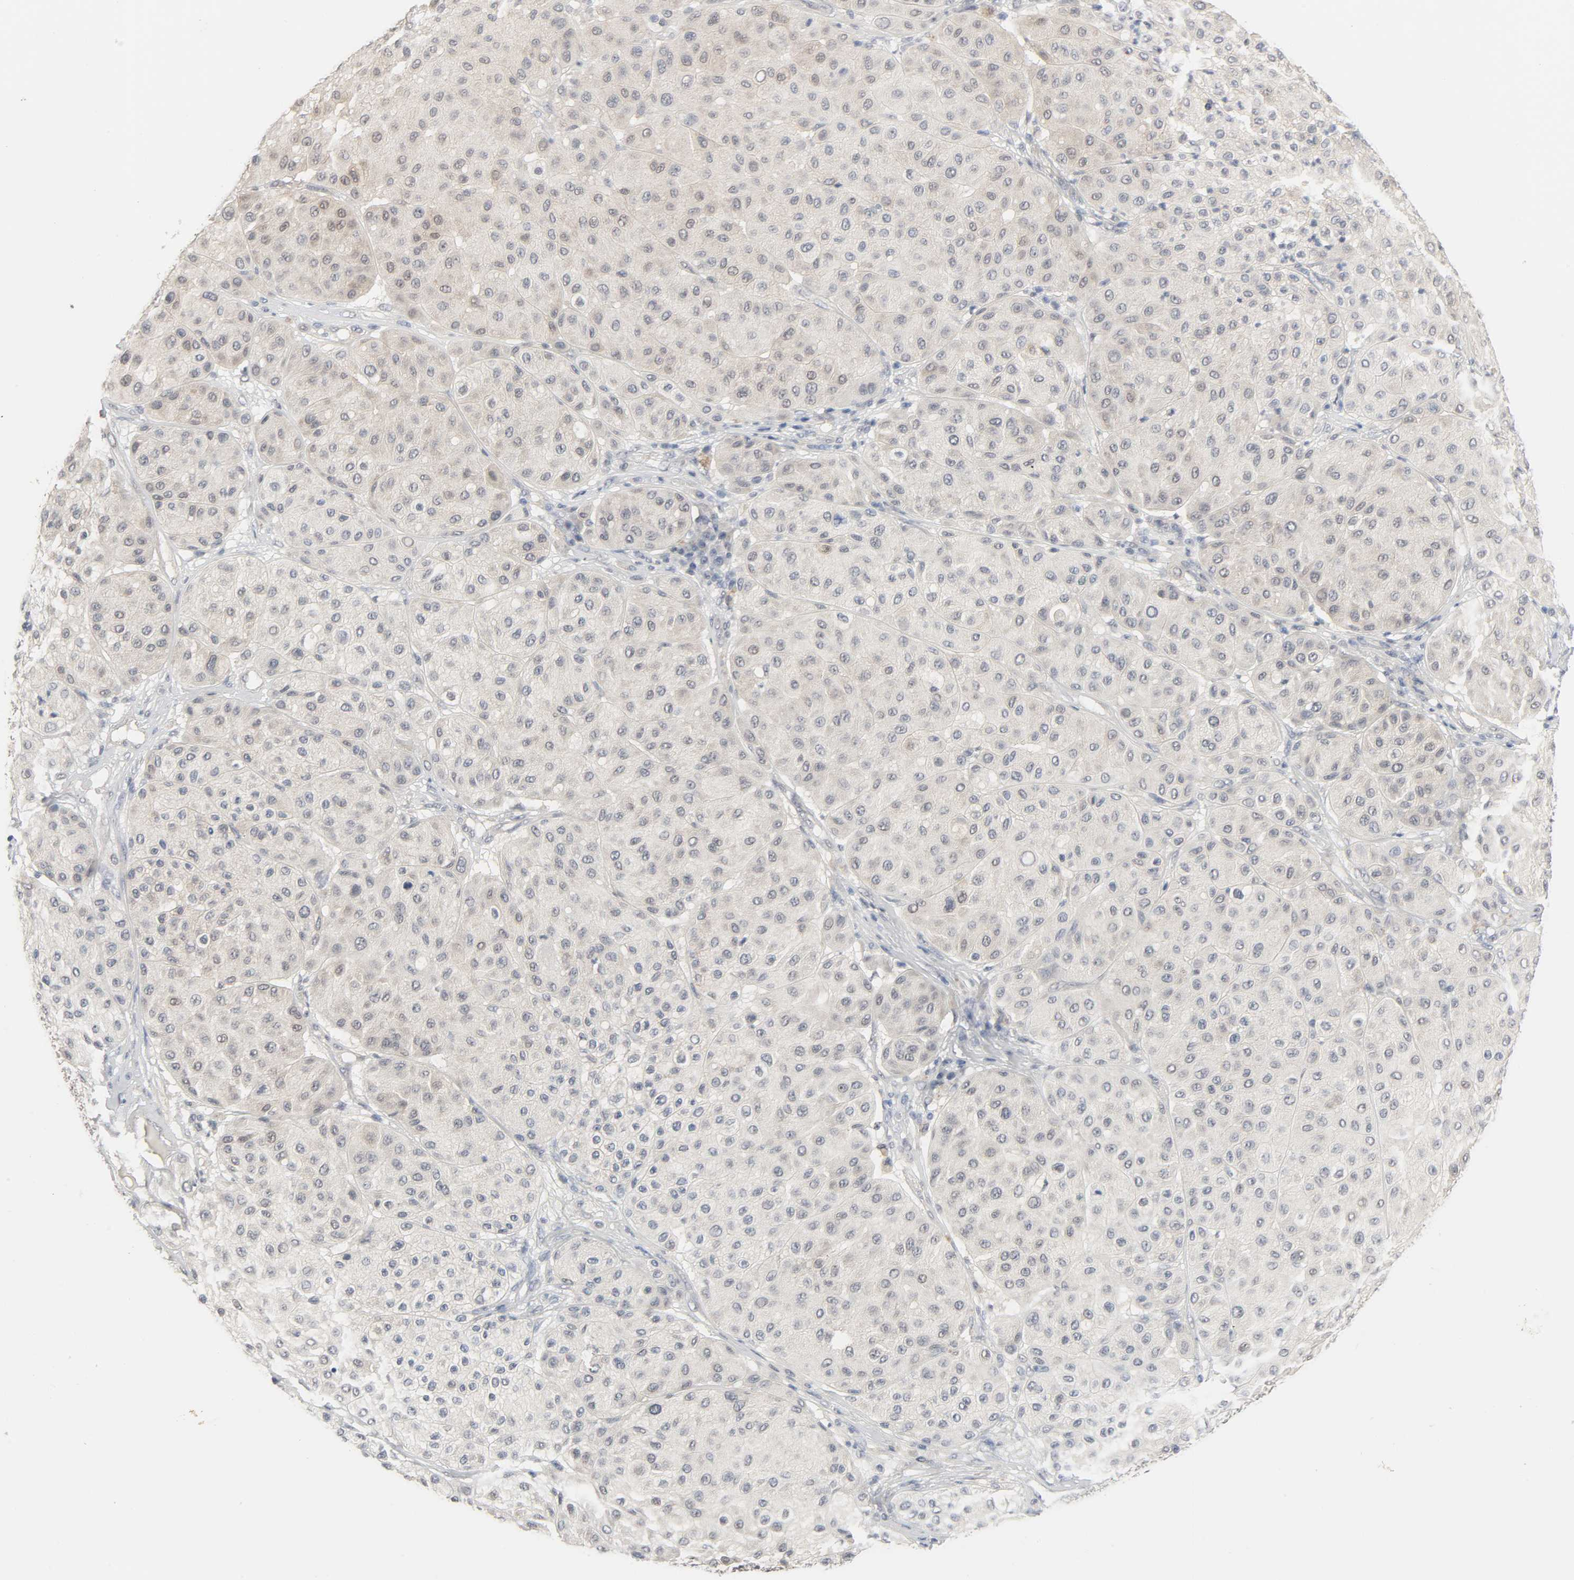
{"staining": {"intensity": "negative", "quantity": "none", "location": "none"}, "tissue": "melanoma", "cell_type": "Tumor cells", "image_type": "cancer", "snomed": [{"axis": "morphology", "description": "Normal tissue, NOS"}, {"axis": "morphology", "description": "Malignant melanoma, Metastatic site"}, {"axis": "topography", "description": "Skin"}], "caption": "DAB immunohistochemical staining of human malignant melanoma (metastatic site) reveals no significant expression in tumor cells.", "gene": "ACSS2", "patient": {"sex": "male", "age": 41}}